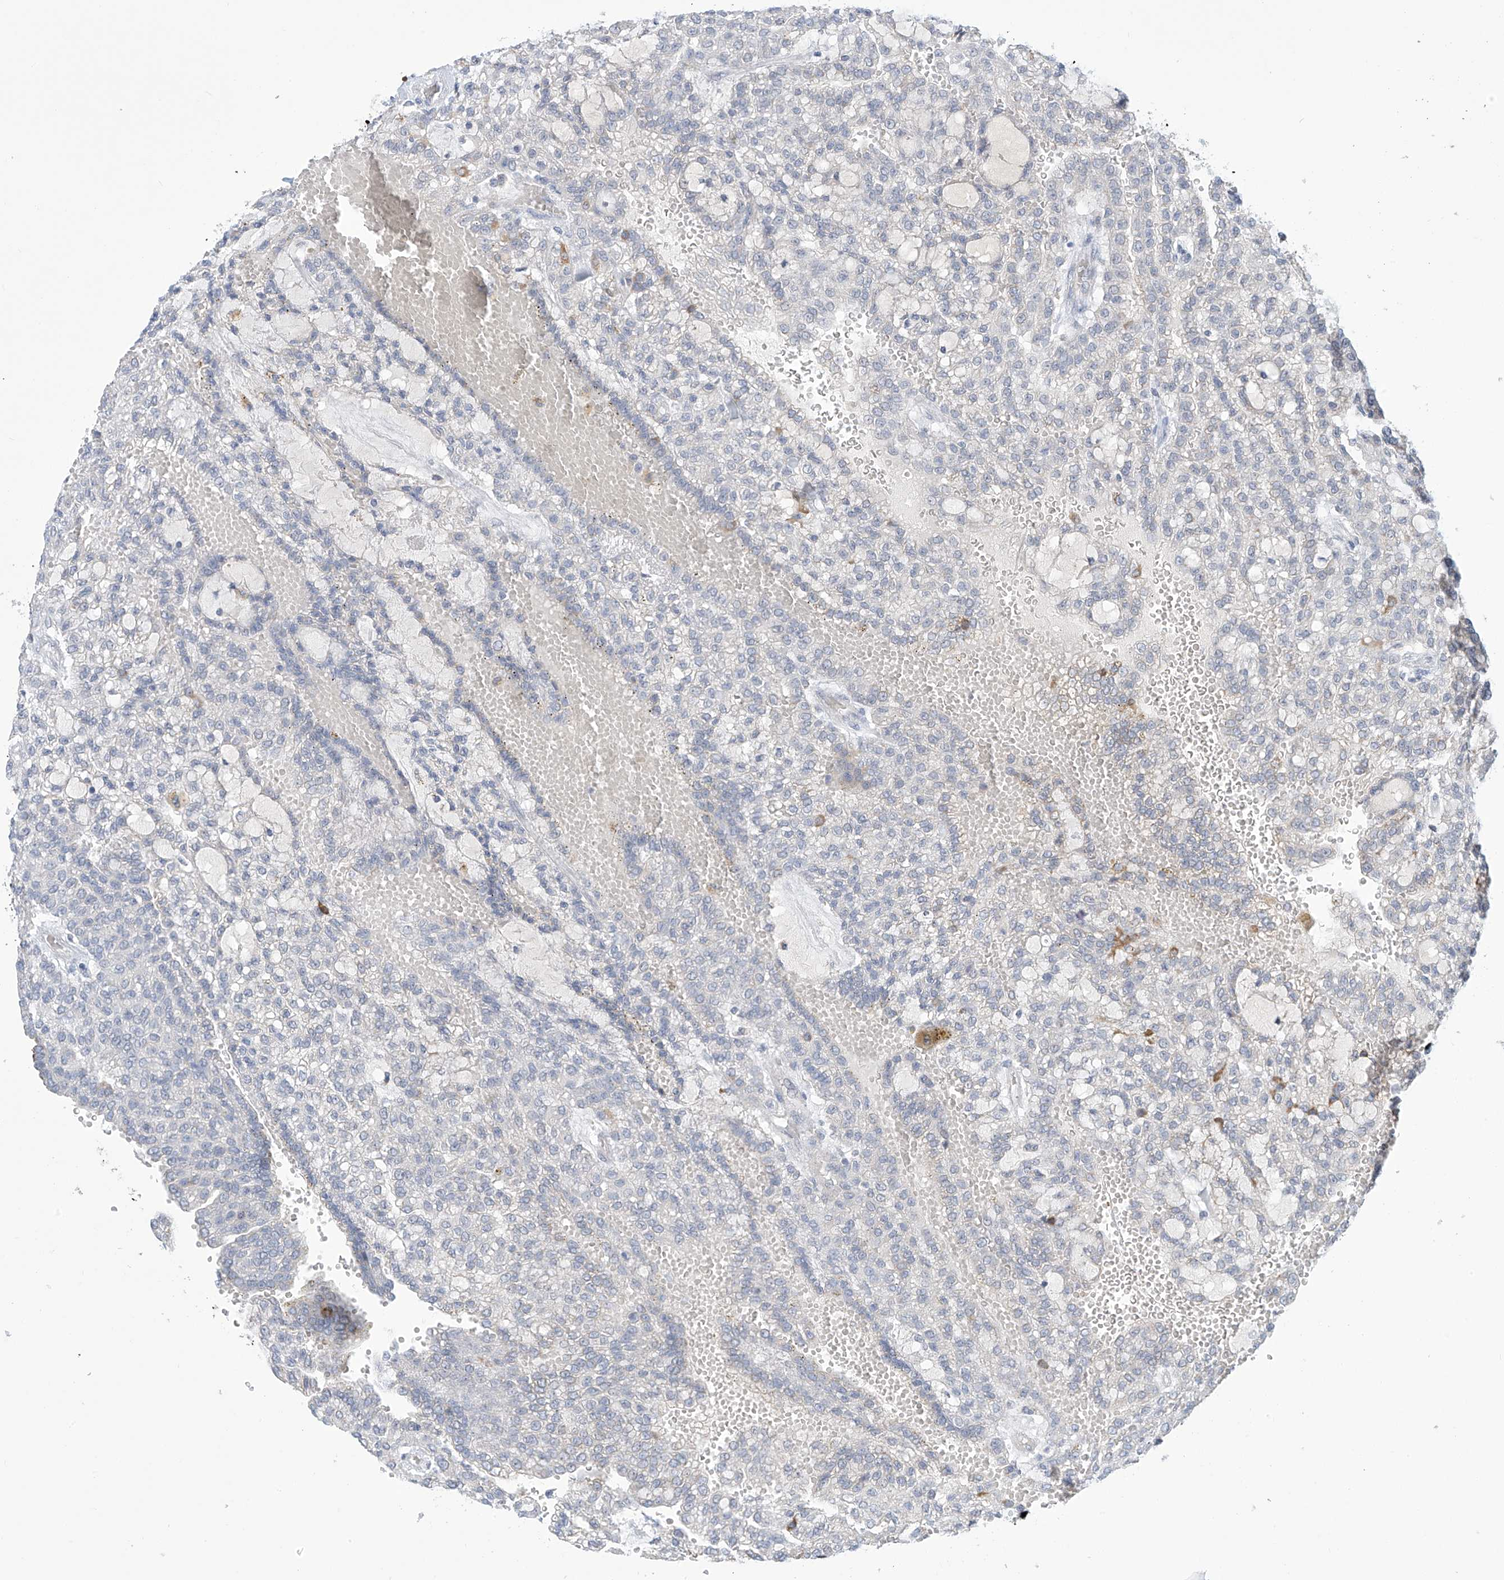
{"staining": {"intensity": "negative", "quantity": "none", "location": "none"}, "tissue": "renal cancer", "cell_type": "Tumor cells", "image_type": "cancer", "snomed": [{"axis": "morphology", "description": "Adenocarcinoma, NOS"}, {"axis": "topography", "description": "Kidney"}], "caption": "Tumor cells show no significant staining in adenocarcinoma (renal).", "gene": "IBA57", "patient": {"sex": "male", "age": 63}}